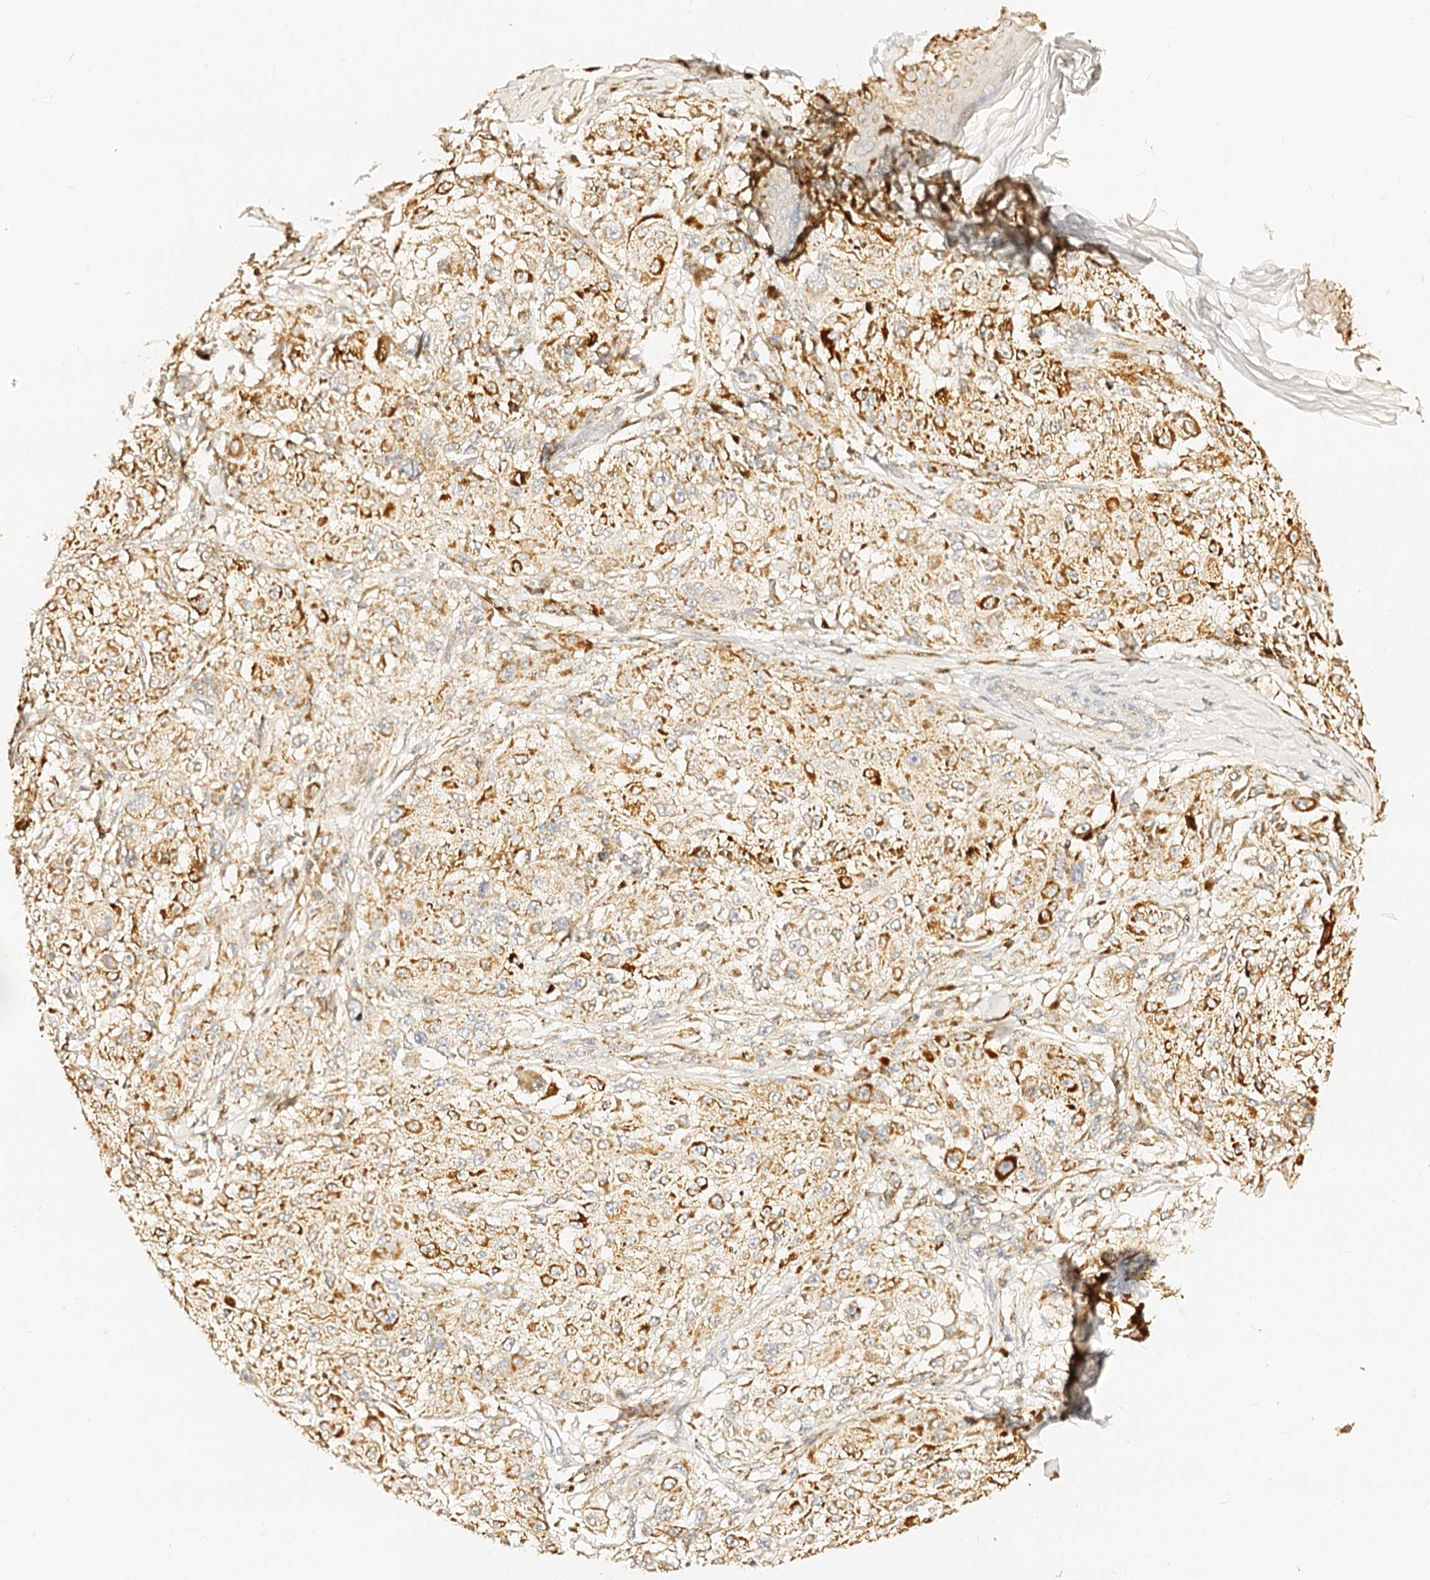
{"staining": {"intensity": "moderate", "quantity": ">75%", "location": "cytoplasmic/membranous"}, "tissue": "melanoma", "cell_type": "Tumor cells", "image_type": "cancer", "snomed": [{"axis": "morphology", "description": "Necrosis, NOS"}, {"axis": "morphology", "description": "Malignant melanoma, NOS"}, {"axis": "topography", "description": "Skin"}], "caption": "Melanoma stained with a brown dye exhibits moderate cytoplasmic/membranous positive positivity in approximately >75% of tumor cells.", "gene": "MAOB", "patient": {"sex": "female", "age": 87}}